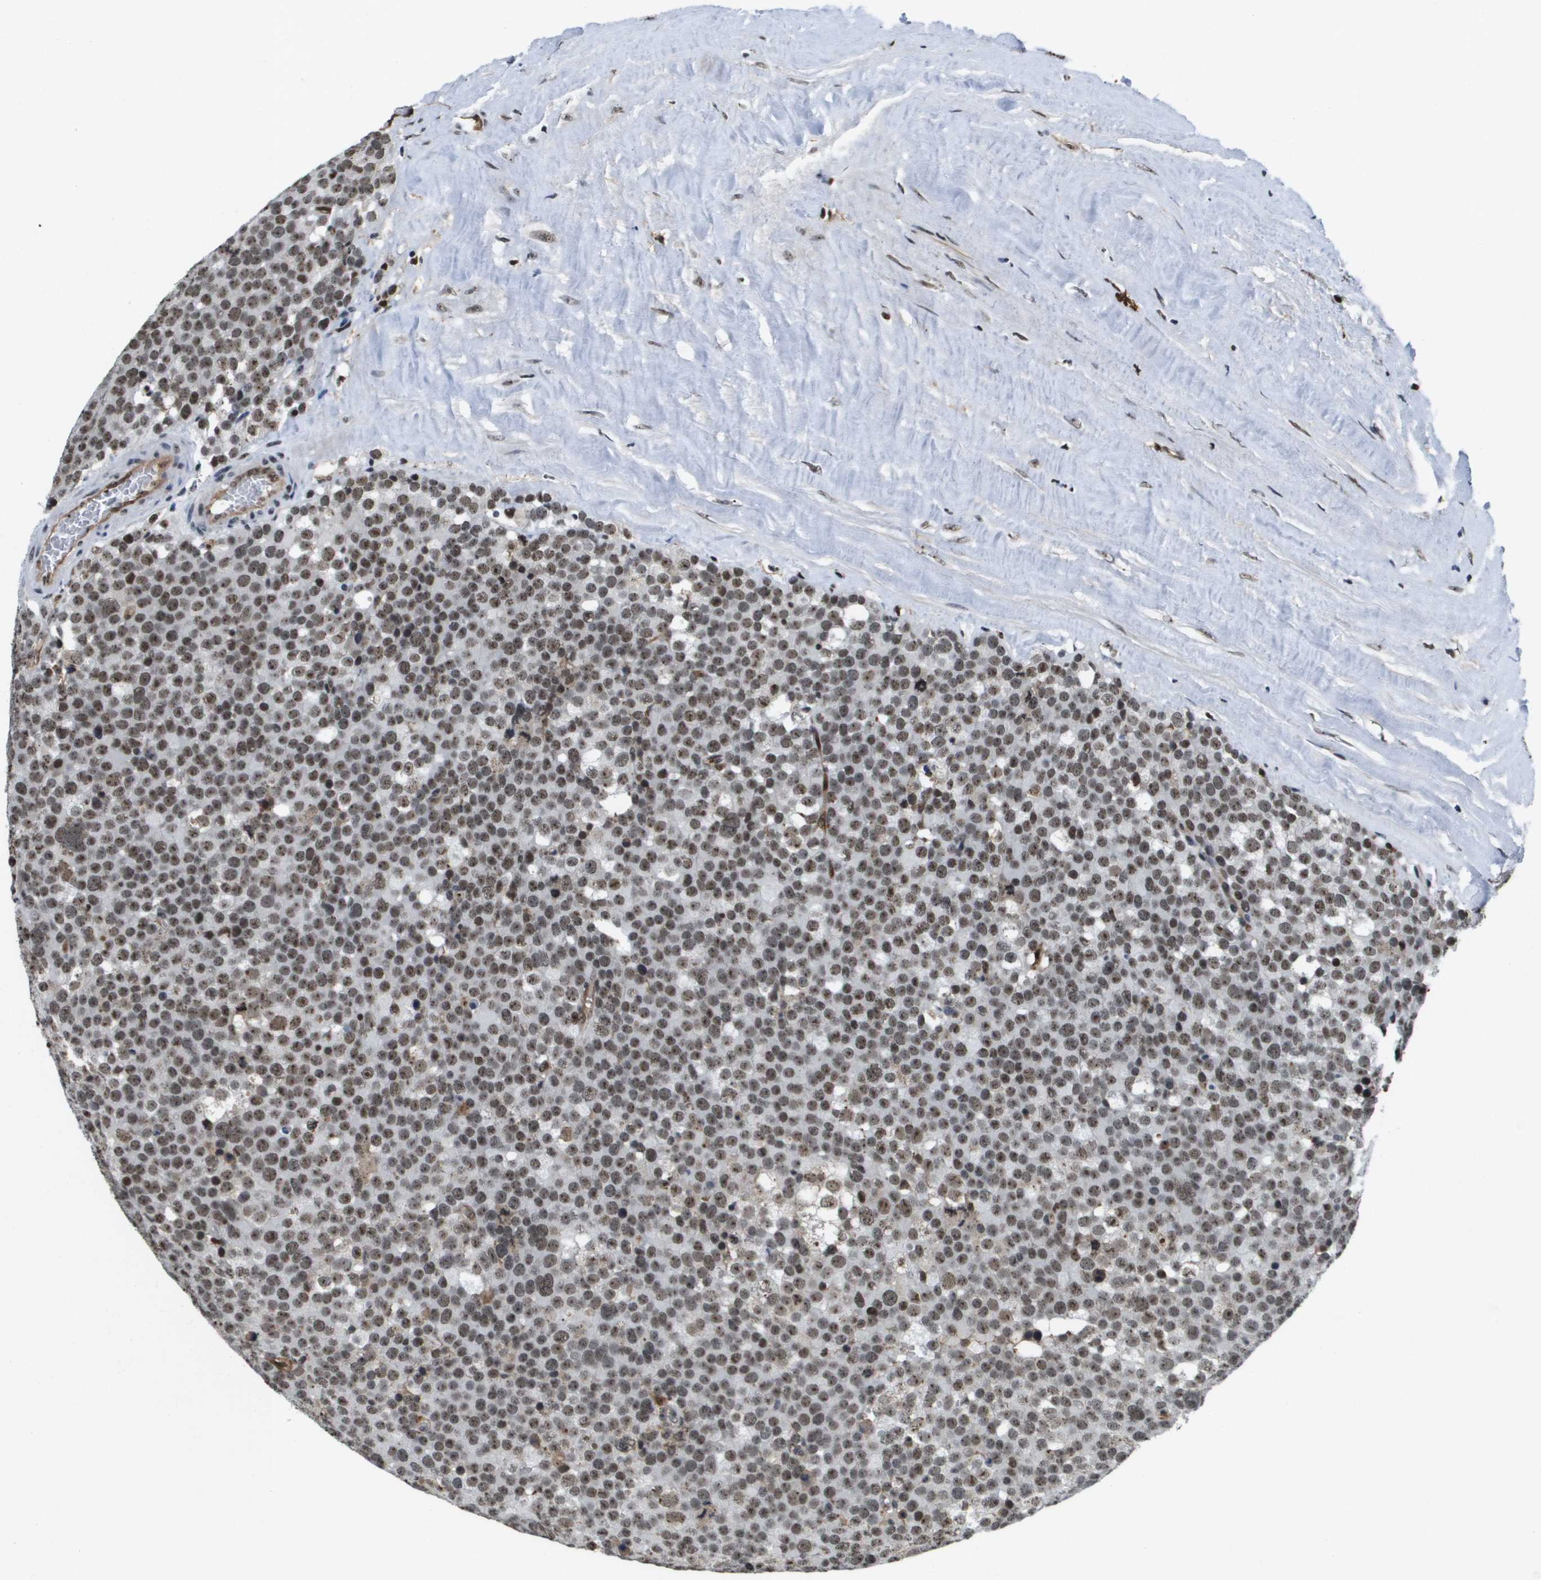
{"staining": {"intensity": "moderate", "quantity": ">75%", "location": "nuclear"}, "tissue": "testis cancer", "cell_type": "Tumor cells", "image_type": "cancer", "snomed": [{"axis": "morphology", "description": "Normal tissue, NOS"}, {"axis": "morphology", "description": "Seminoma, NOS"}, {"axis": "topography", "description": "Testis"}], "caption": "DAB (3,3'-diaminobenzidine) immunohistochemical staining of testis cancer displays moderate nuclear protein staining in about >75% of tumor cells.", "gene": "EP400", "patient": {"sex": "male", "age": 71}}